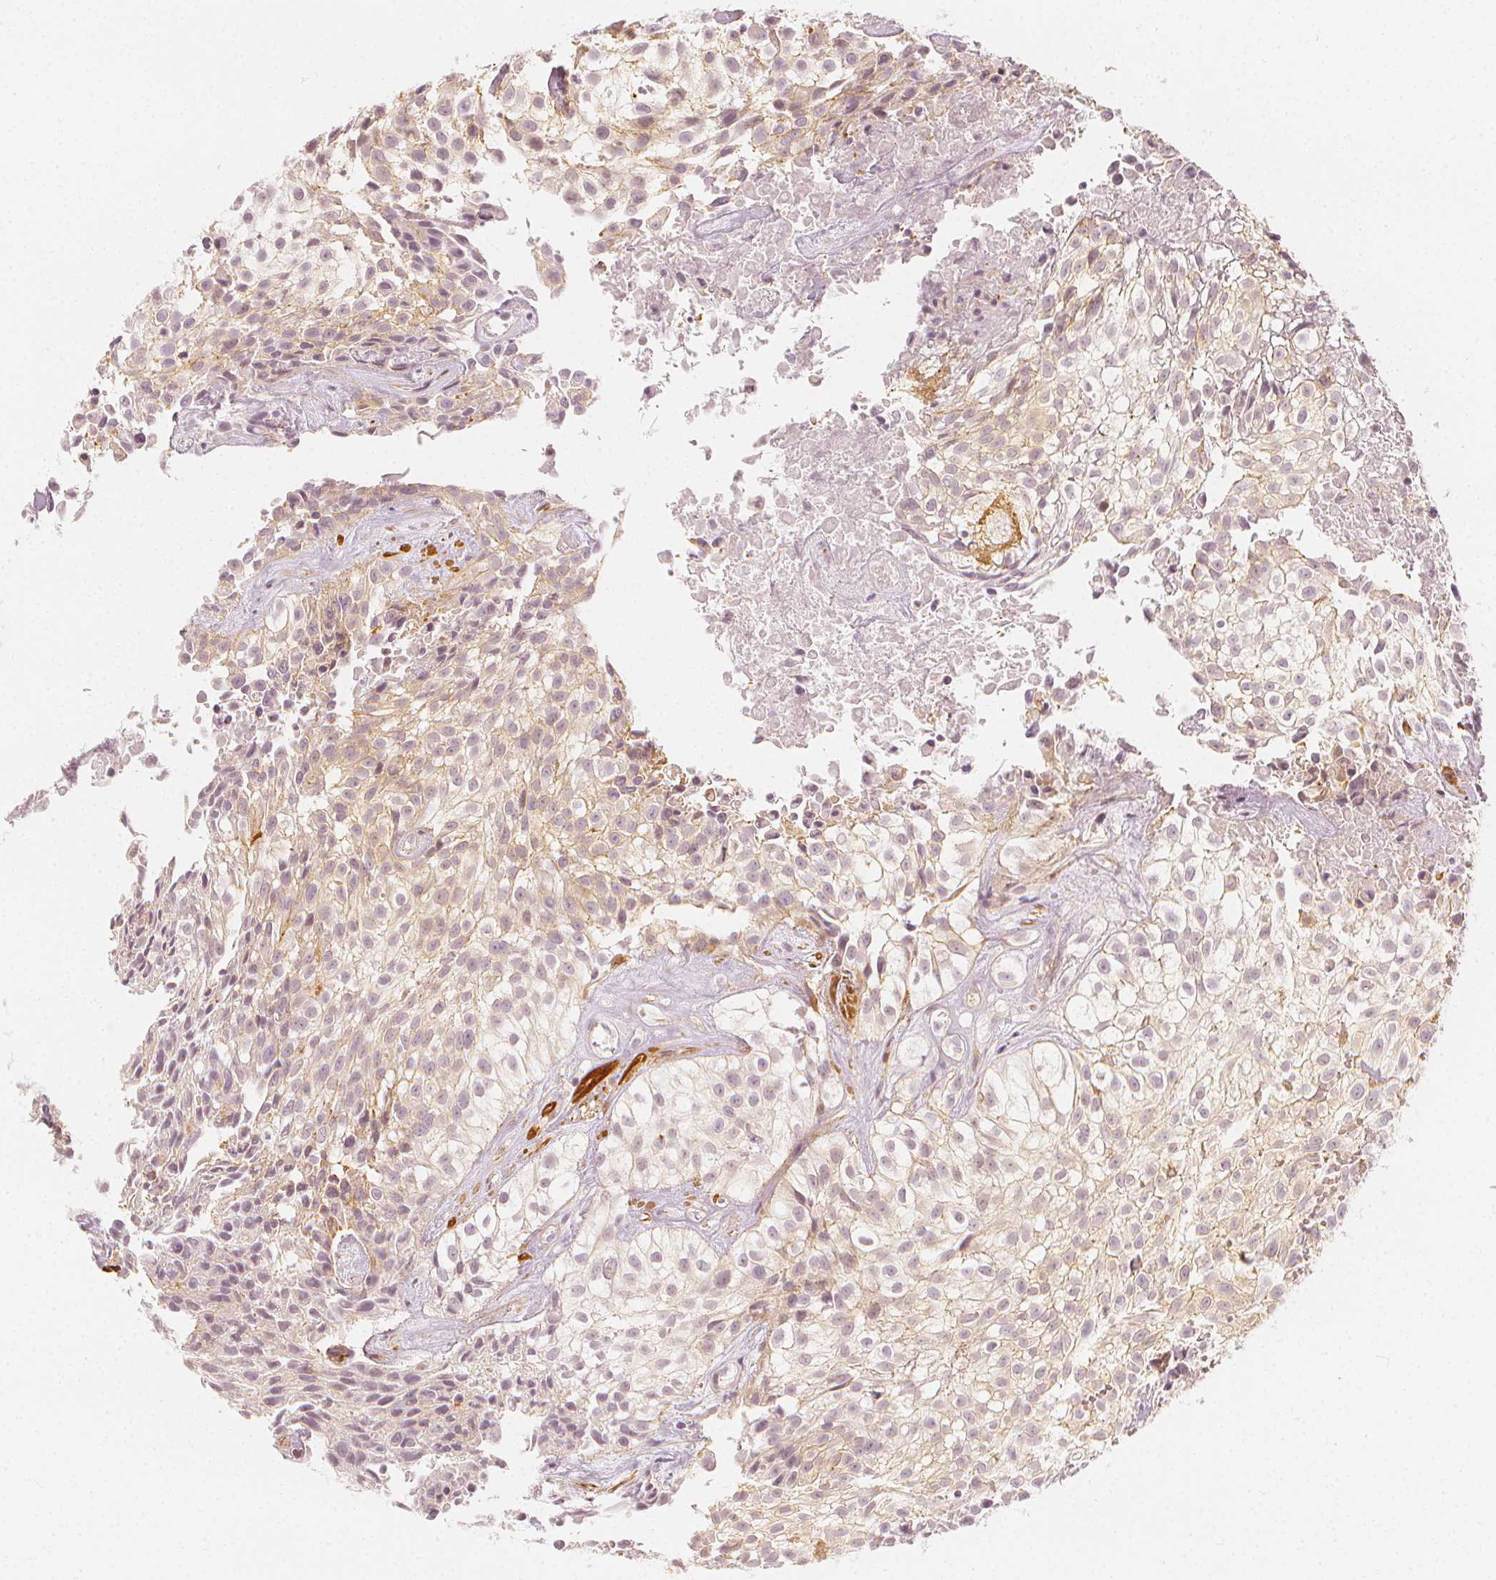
{"staining": {"intensity": "weak", "quantity": "<25%", "location": "cytoplasmic/membranous"}, "tissue": "urothelial cancer", "cell_type": "Tumor cells", "image_type": "cancer", "snomed": [{"axis": "morphology", "description": "Urothelial carcinoma, High grade"}, {"axis": "topography", "description": "Urinary bladder"}], "caption": "This is an immunohistochemistry (IHC) histopathology image of urothelial cancer. There is no positivity in tumor cells.", "gene": "ARHGAP26", "patient": {"sex": "male", "age": 56}}